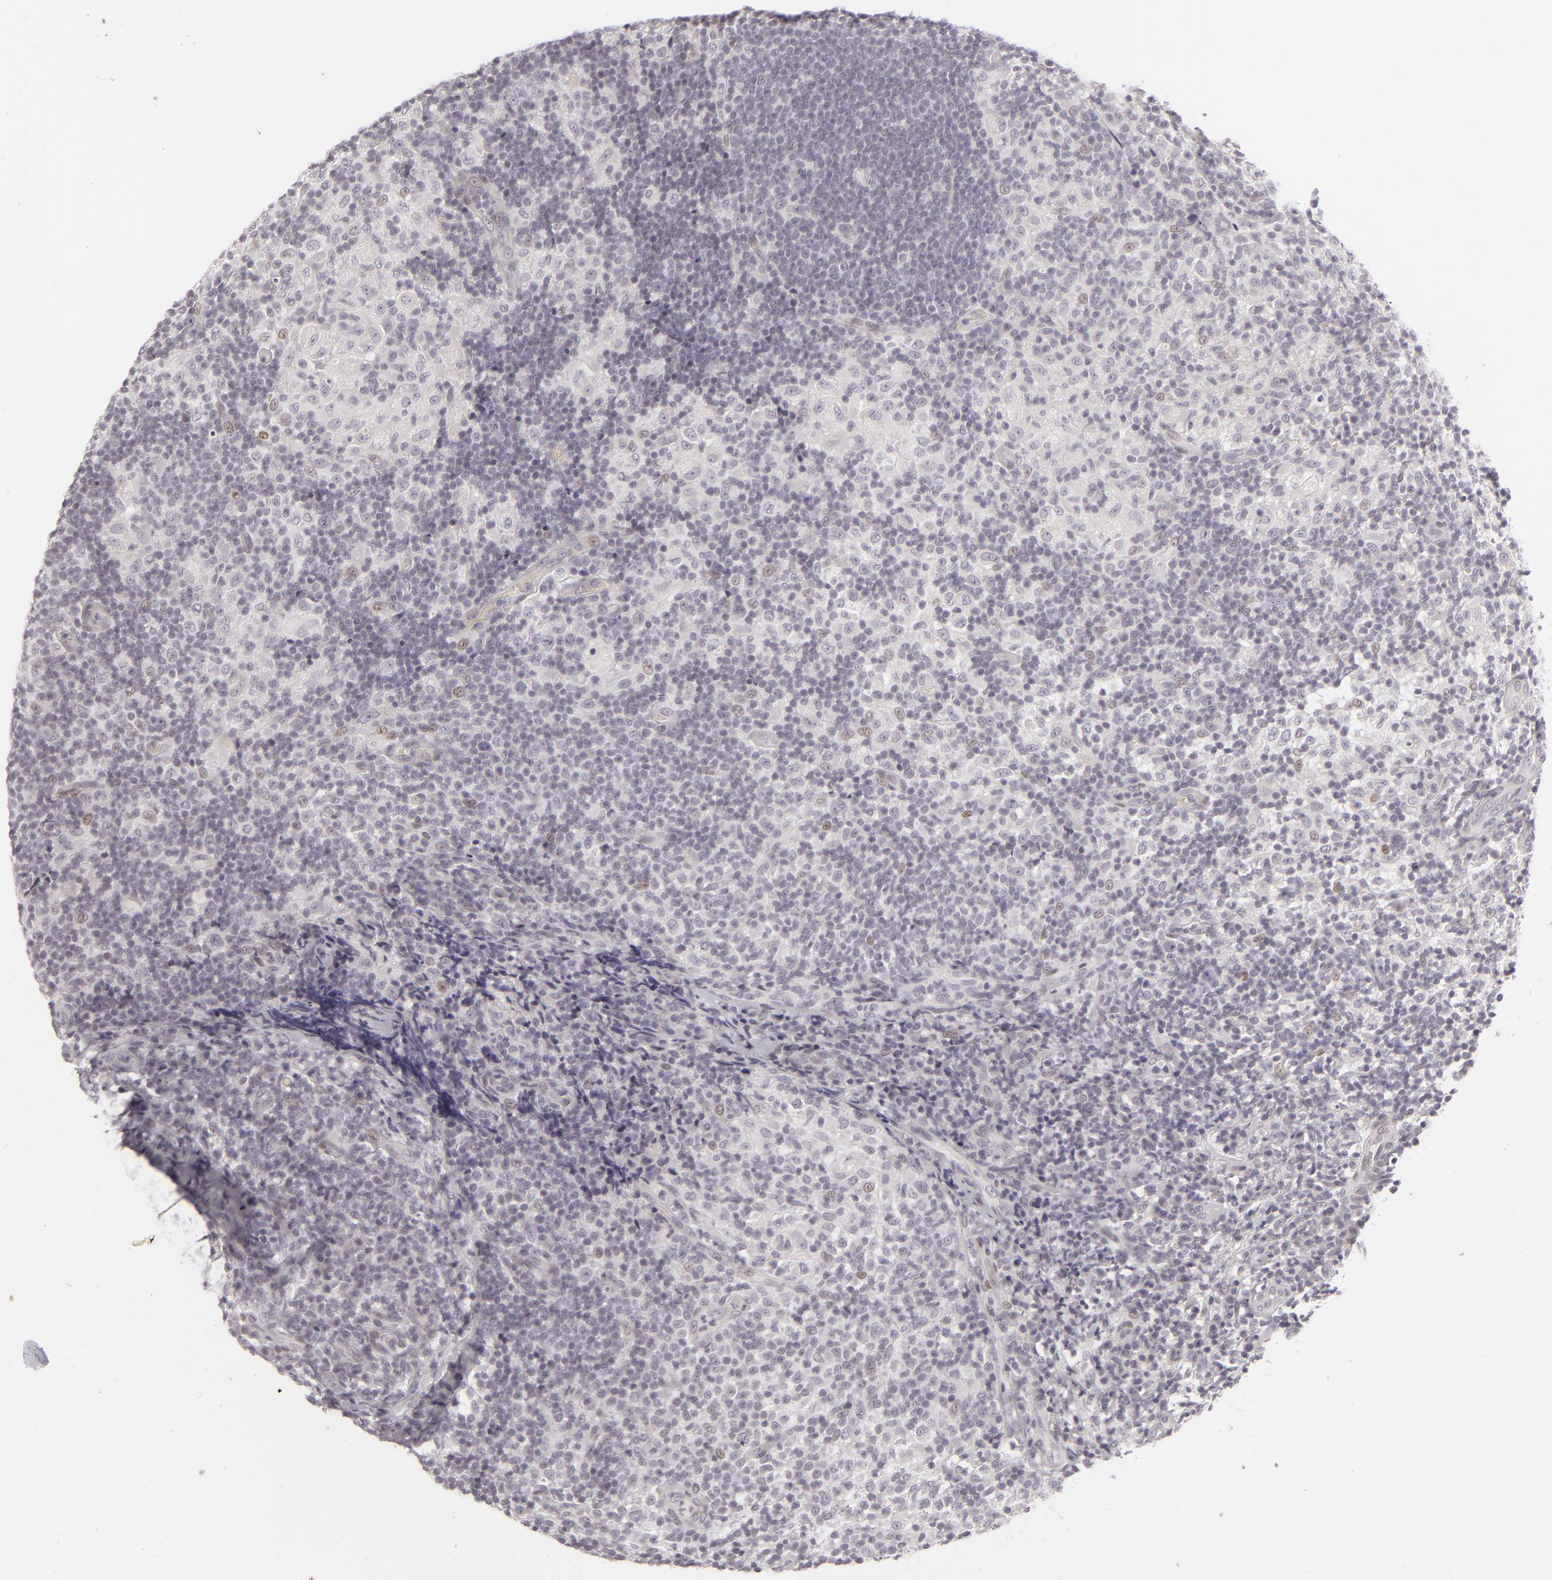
{"staining": {"intensity": "negative", "quantity": "none", "location": "none"}, "tissue": "lymph node", "cell_type": "Germinal center cells", "image_type": "normal", "snomed": [{"axis": "morphology", "description": "Normal tissue, NOS"}, {"axis": "morphology", "description": "Inflammation, NOS"}, {"axis": "topography", "description": "Lymph node"}], "caption": "This is an immunohistochemistry (IHC) micrograph of unremarkable human lymph node. There is no staining in germinal center cells.", "gene": "SIX1", "patient": {"sex": "male", "age": 46}}